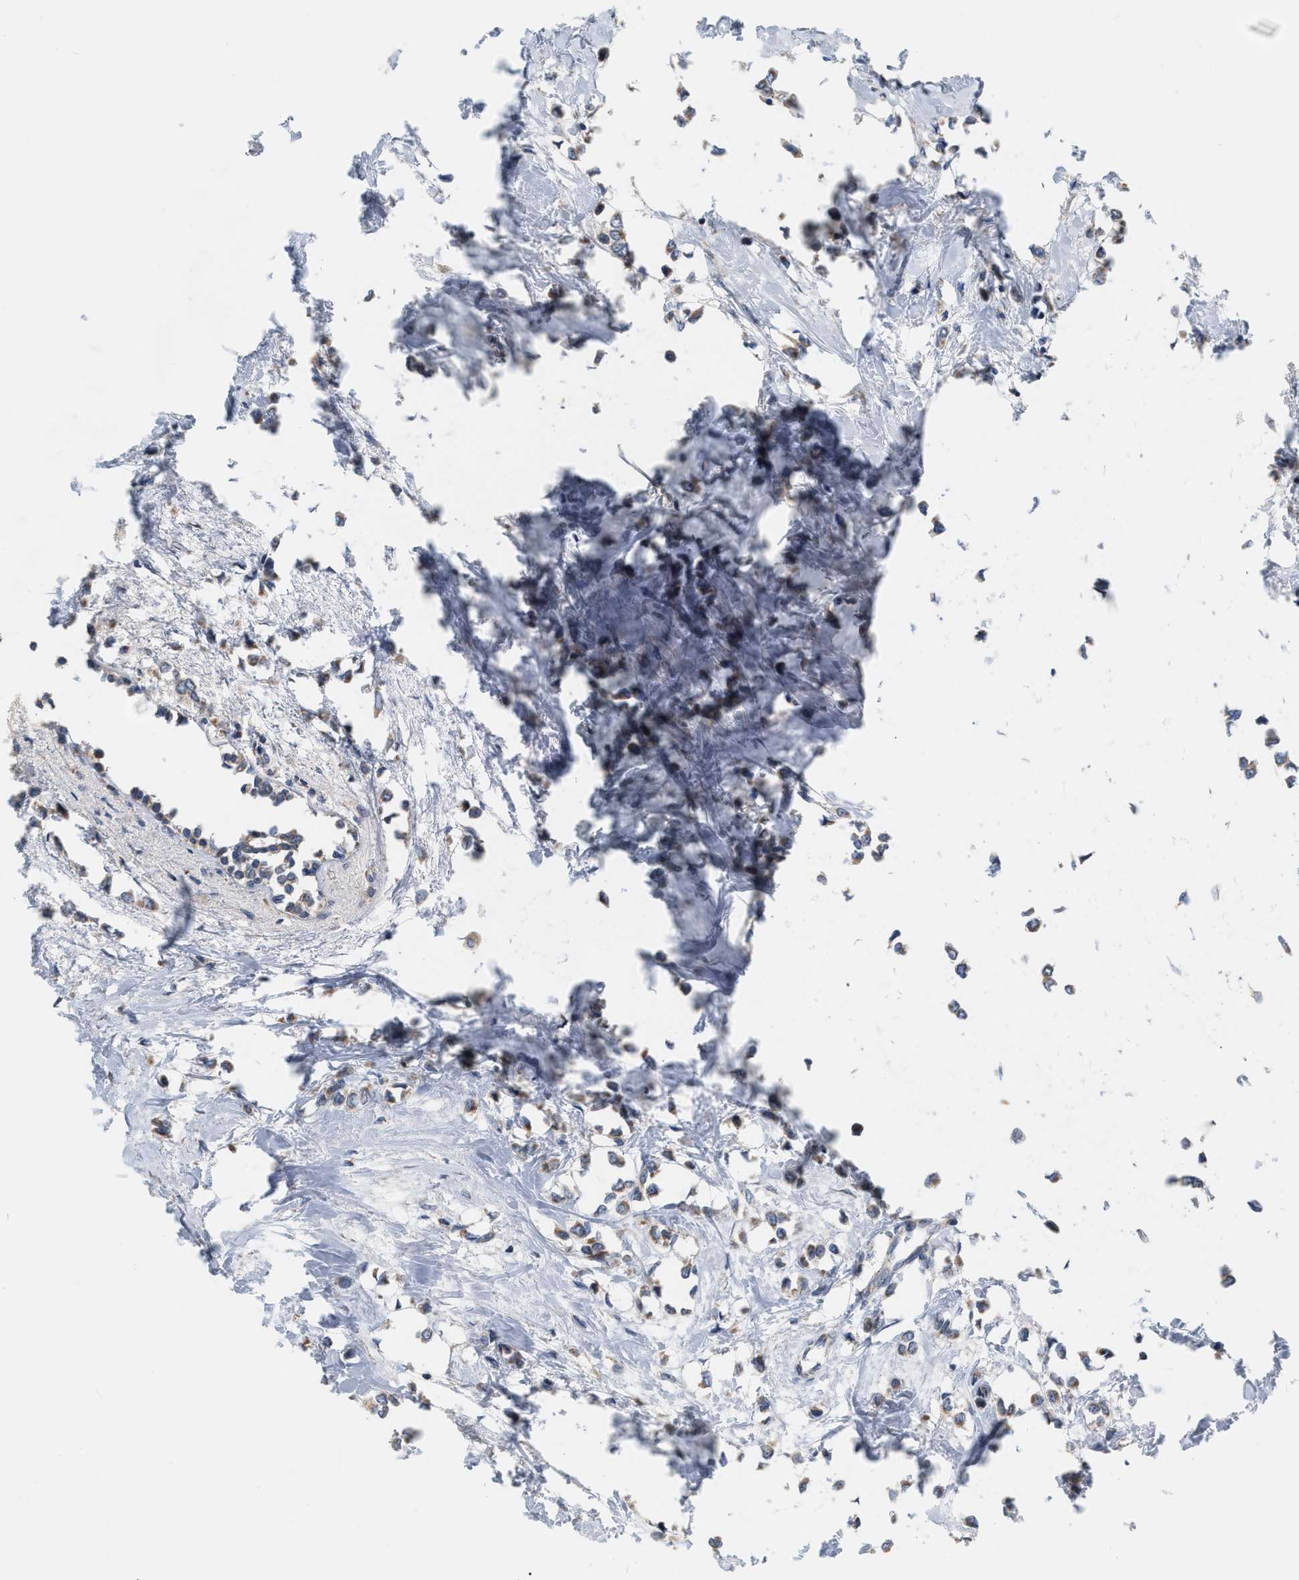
{"staining": {"intensity": "moderate", "quantity": ">75%", "location": "cytoplasmic/membranous"}, "tissue": "breast cancer", "cell_type": "Tumor cells", "image_type": "cancer", "snomed": [{"axis": "morphology", "description": "Lobular carcinoma"}, {"axis": "topography", "description": "Breast"}], "caption": "A high-resolution image shows immunohistochemistry staining of breast cancer, which shows moderate cytoplasmic/membranous staining in about >75% of tumor cells.", "gene": "DDX56", "patient": {"sex": "female", "age": 51}}